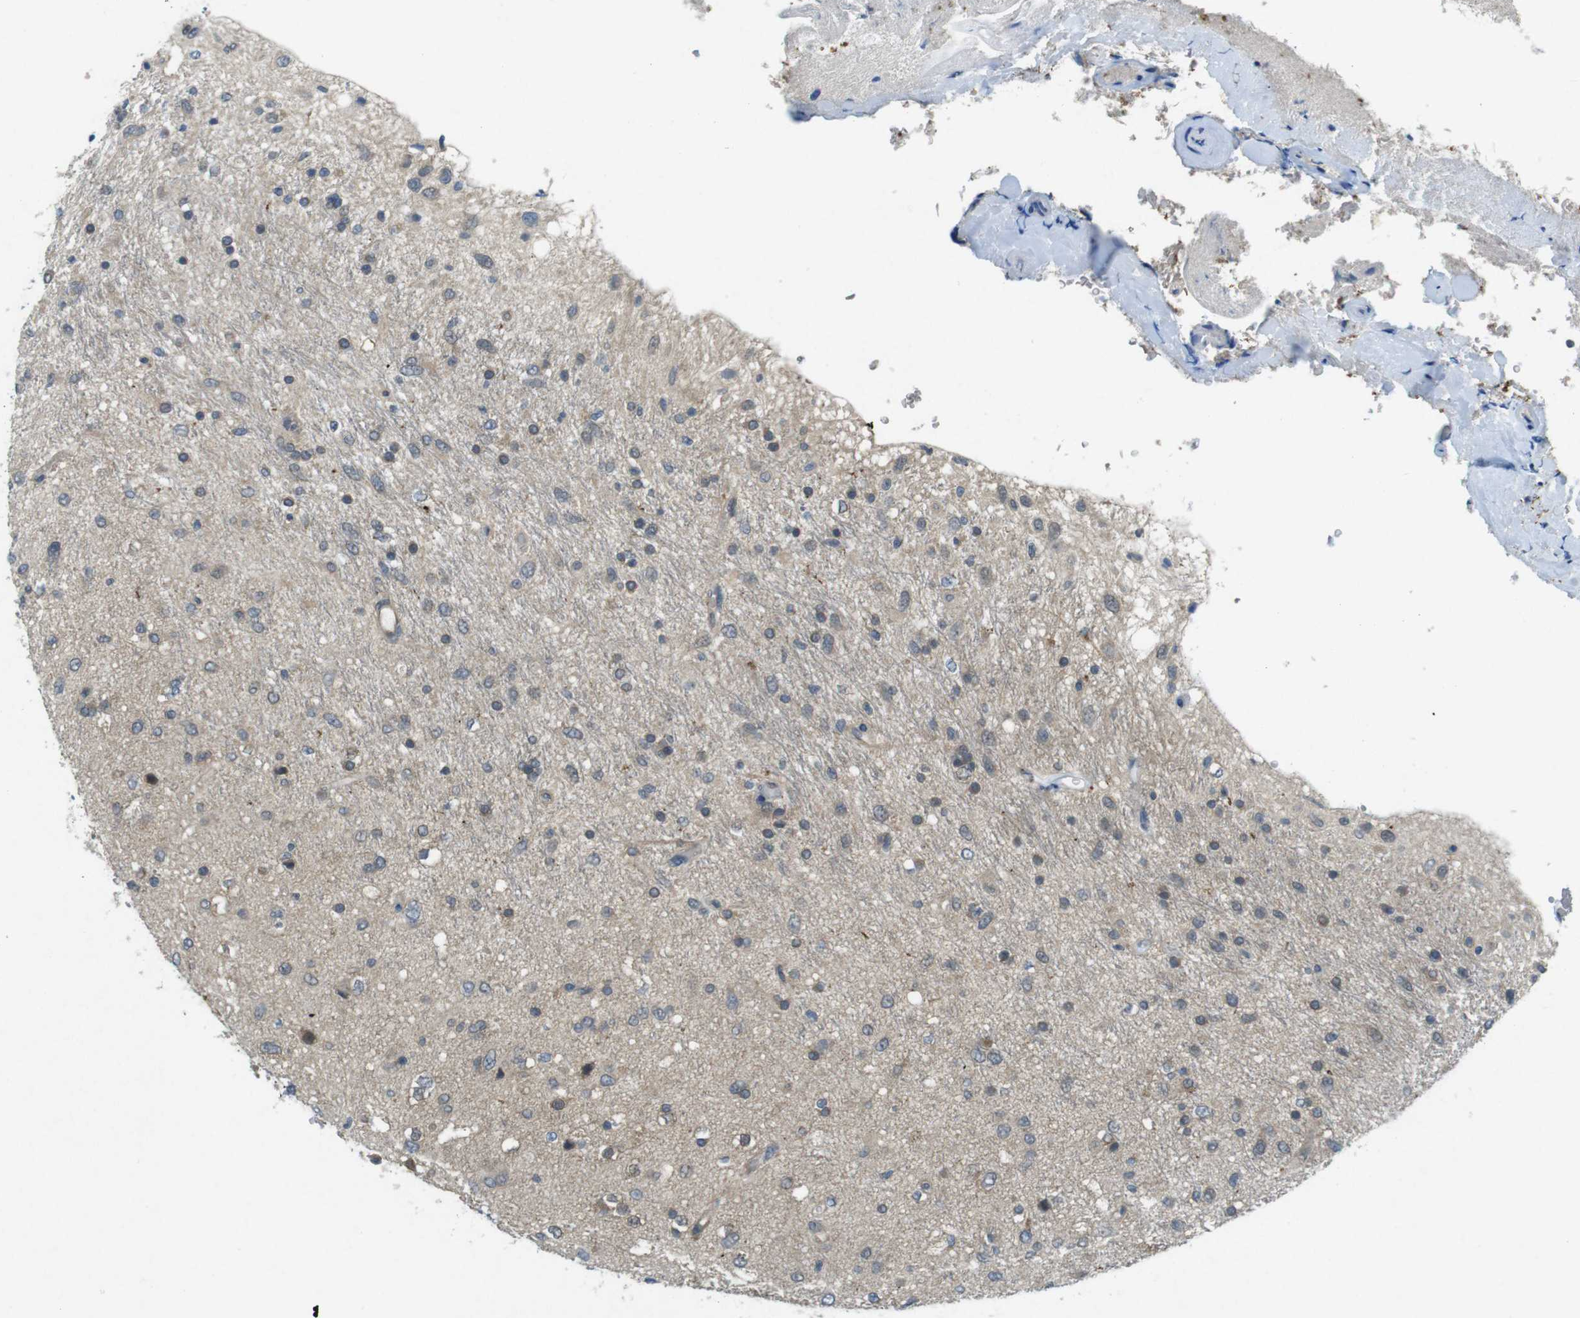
{"staining": {"intensity": "weak", "quantity": "<25%", "location": "cytoplasmic/membranous"}, "tissue": "glioma", "cell_type": "Tumor cells", "image_type": "cancer", "snomed": [{"axis": "morphology", "description": "Glioma, malignant, Low grade"}, {"axis": "topography", "description": "Brain"}], "caption": "This is an immunohistochemistry micrograph of human low-grade glioma (malignant). There is no expression in tumor cells.", "gene": "SUGT1", "patient": {"sex": "male", "age": 77}}